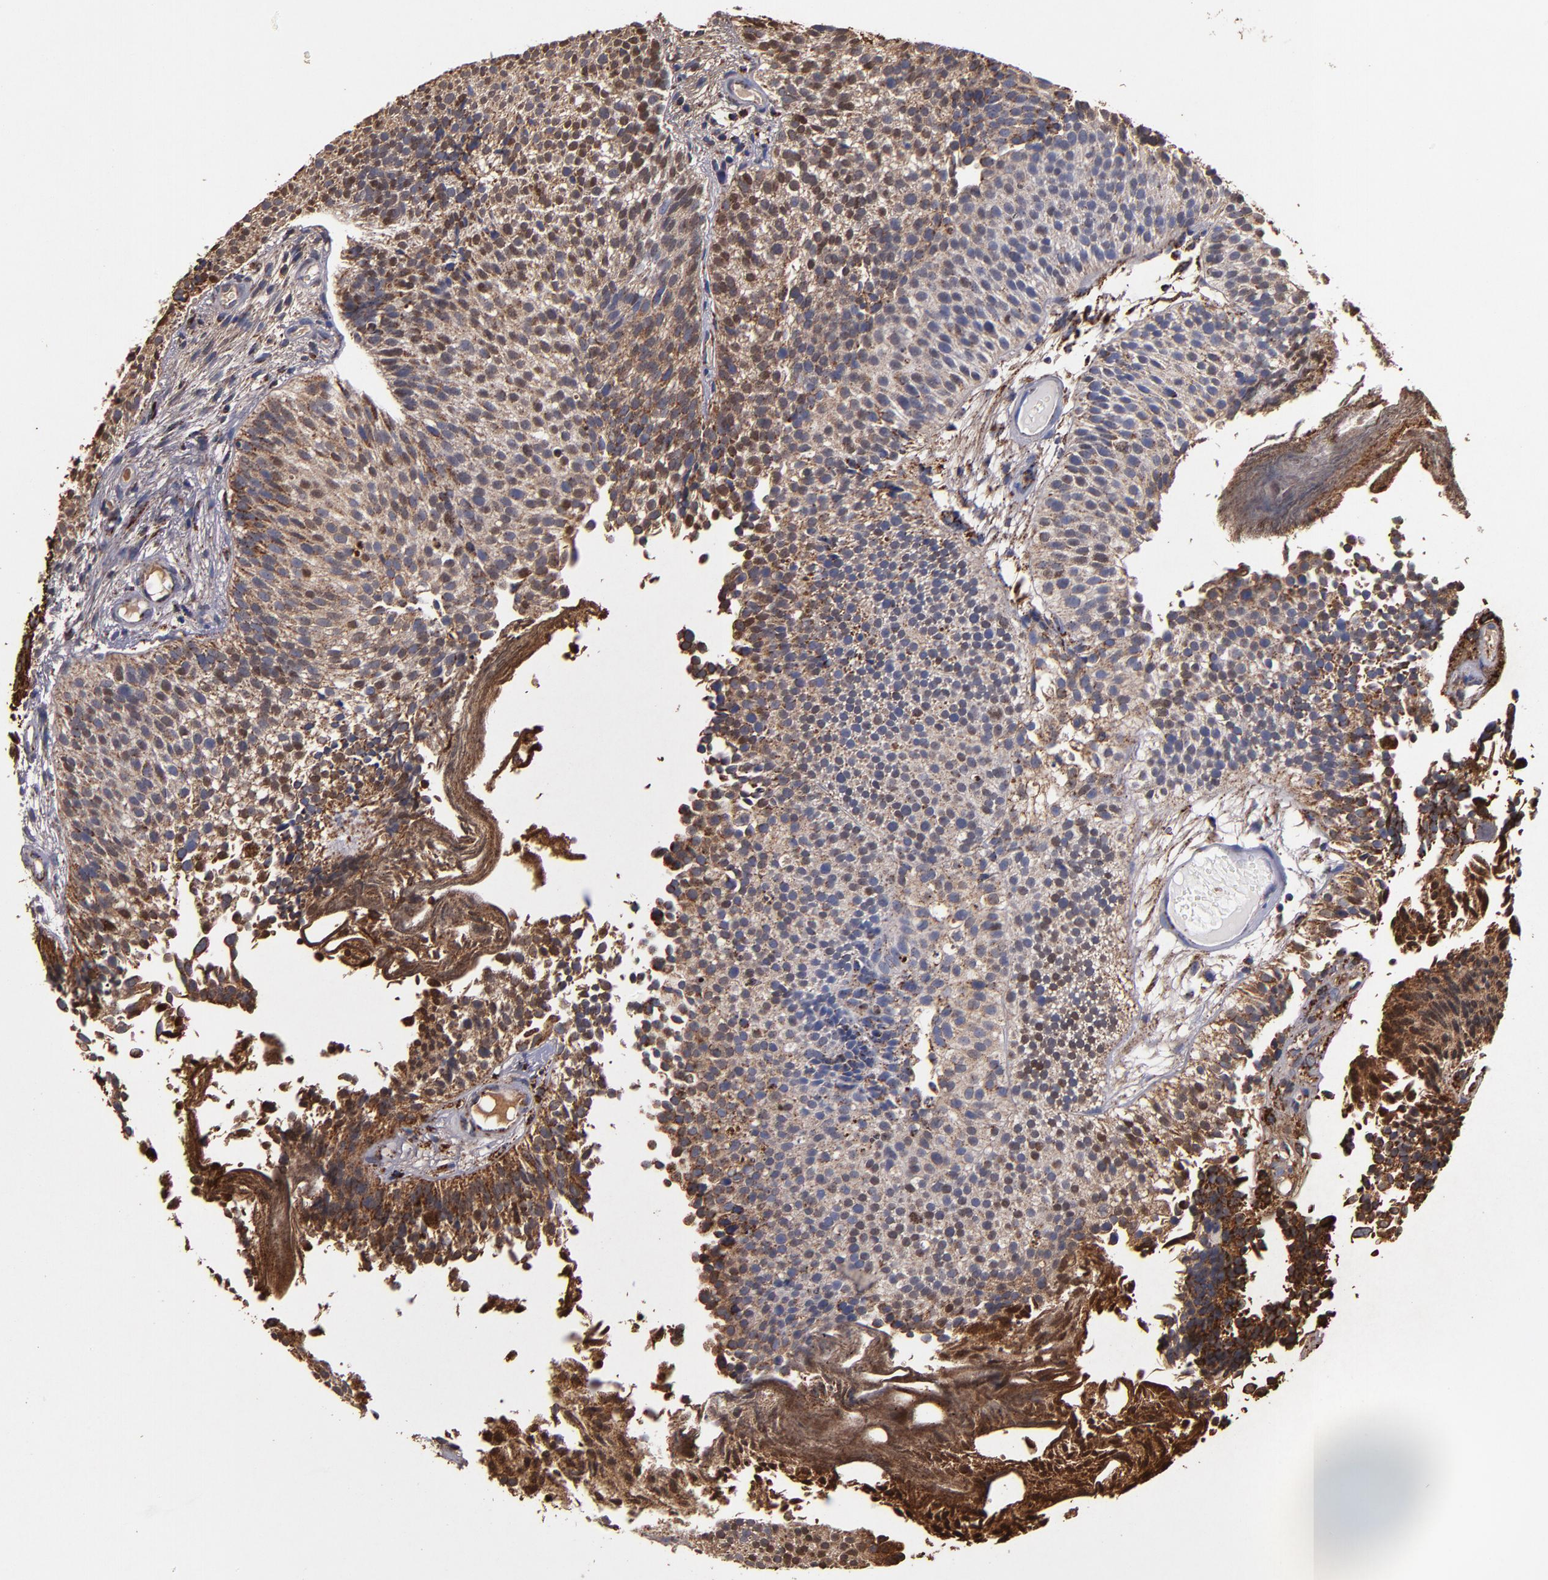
{"staining": {"intensity": "moderate", "quantity": ">75%", "location": "cytoplasmic/membranous"}, "tissue": "urothelial cancer", "cell_type": "Tumor cells", "image_type": "cancer", "snomed": [{"axis": "morphology", "description": "Urothelial carcinoma, Low grade"}, {"axis": "topography", "description": "Urinary bladder"}], "caption": "Immunohistochemistry of human urothelial cancer demonstrates medium levels of moderate cytoplasmic/membranous positivity in about >75% of tumor cells. Immunohistochemistry (ihc) stains the protein in brown and the nuclei are stained blue.", "gene": "SOD2", "patient": {"sex": "male", "age": 84}}